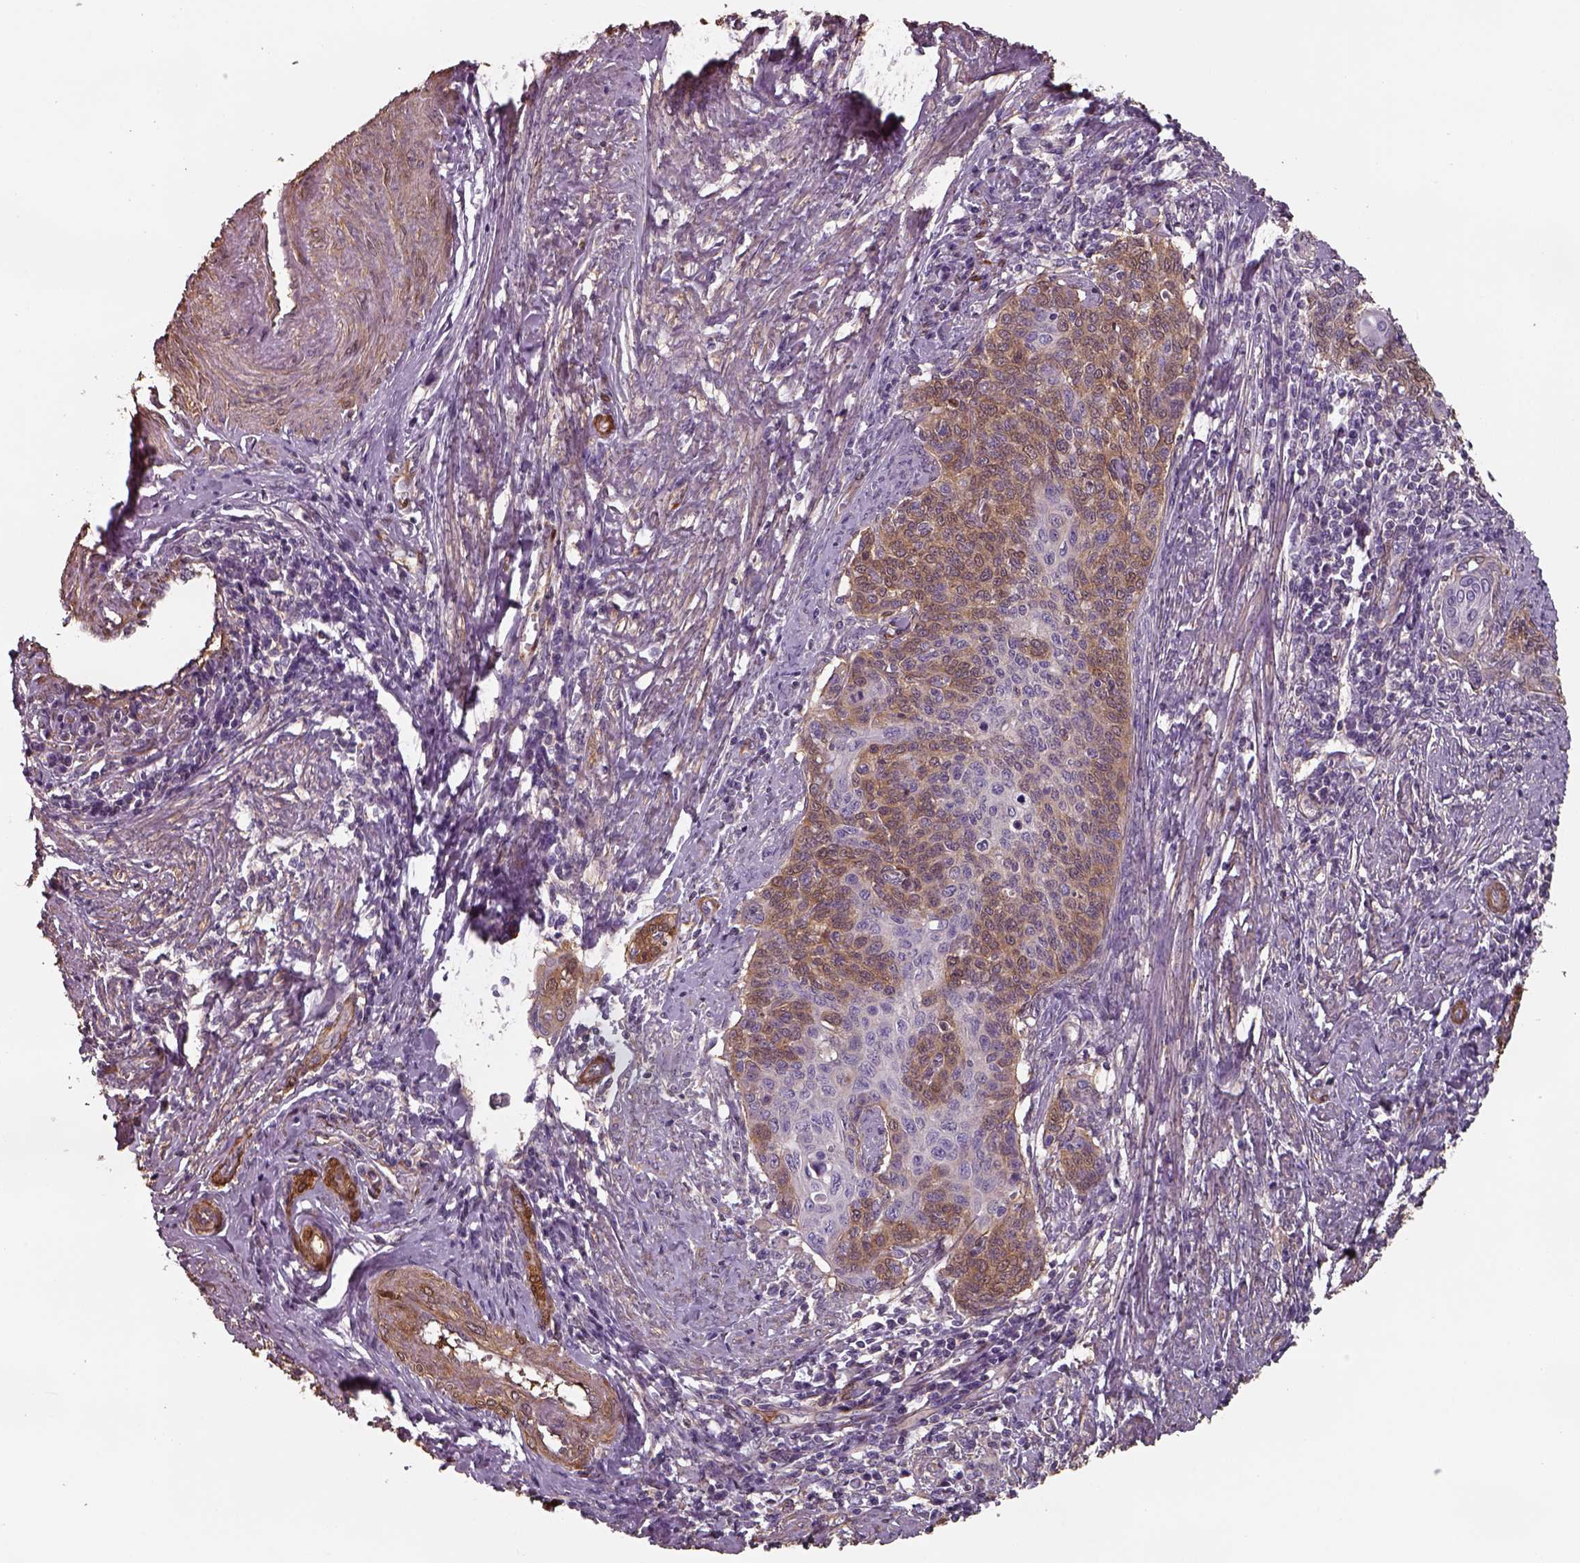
{"staining": {"intensity": "moderate", "quantity": "25%-75%", "location": "cytoplasmic/membranous"}, "tissue": "cervical cancer", "cell_type": "Tumor cells", "image_type": "cancer", "snomed": [{"axis": "morphology", "description": "Squamous cell carcinoma, NOS"}, {"axis": "topography", "description": "Cervix"}], "caption": "Squamous cell carcinoma (cervical) was stained to show a protein in brown. There is medium levels of moderate cytoplasmic/membranous positivity in about 25%-75% of tumor cells.", "gene": "ISYNA1", "patient": {"sex": "female", "age": 39}}